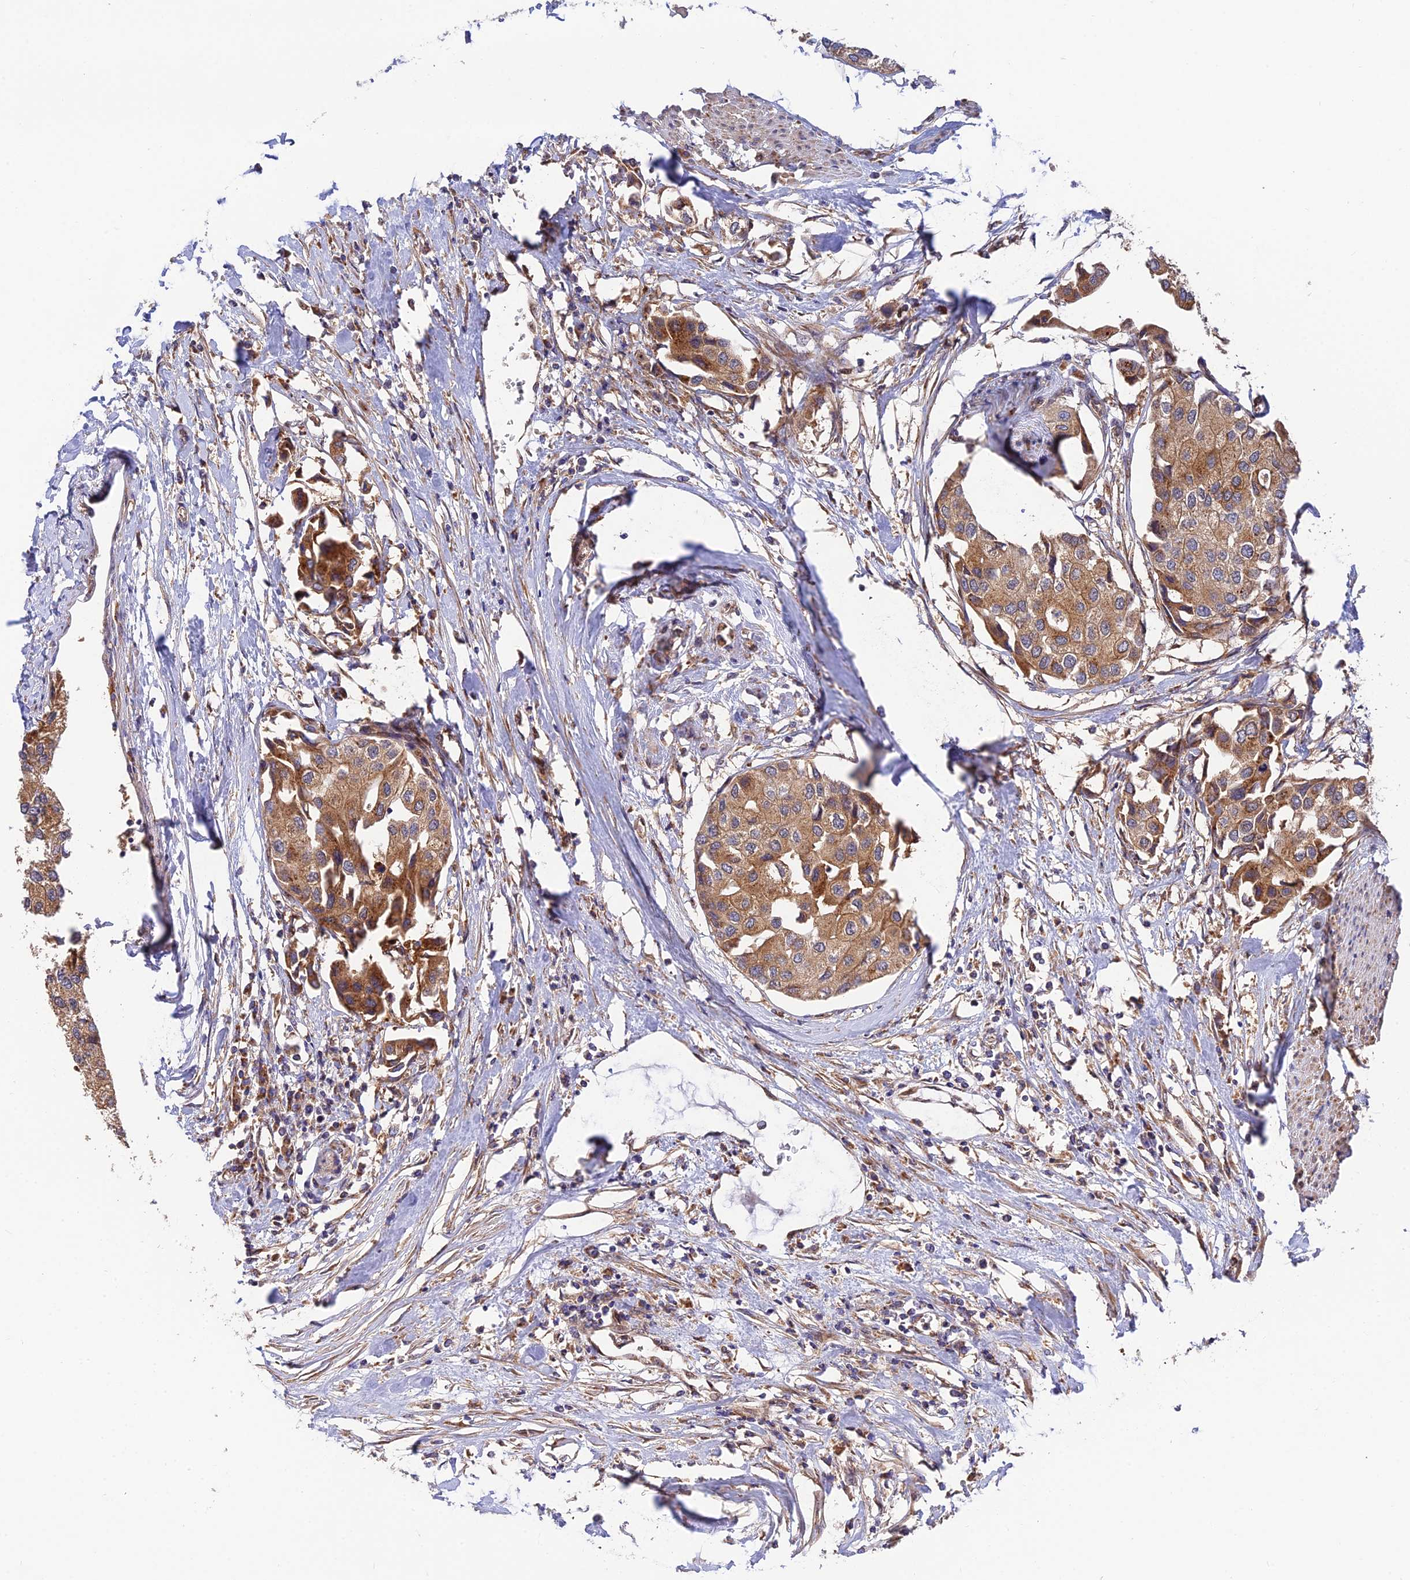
{"staining": {"intensity": "moderate", "quantity": ">75%", "location": "cytoplasmic/membranous"}, "tissue": "urothelial cancer", "cell_type": "Tumor cells", "image_type": "cancer", "snomed": [{"axis": "morphology", "description": "Urothelial carcinoma, High grade"}, {"axis": "topography", "description": "Urinary bladder"}], "caption": "A medium amount of moderate cytoplasmic/membranous staining is seen in approximately >75% of tumor cells in urothelial cancer tissue.", "gene": "PODNL1", "patient": {"sex": "male", "age": 64}}